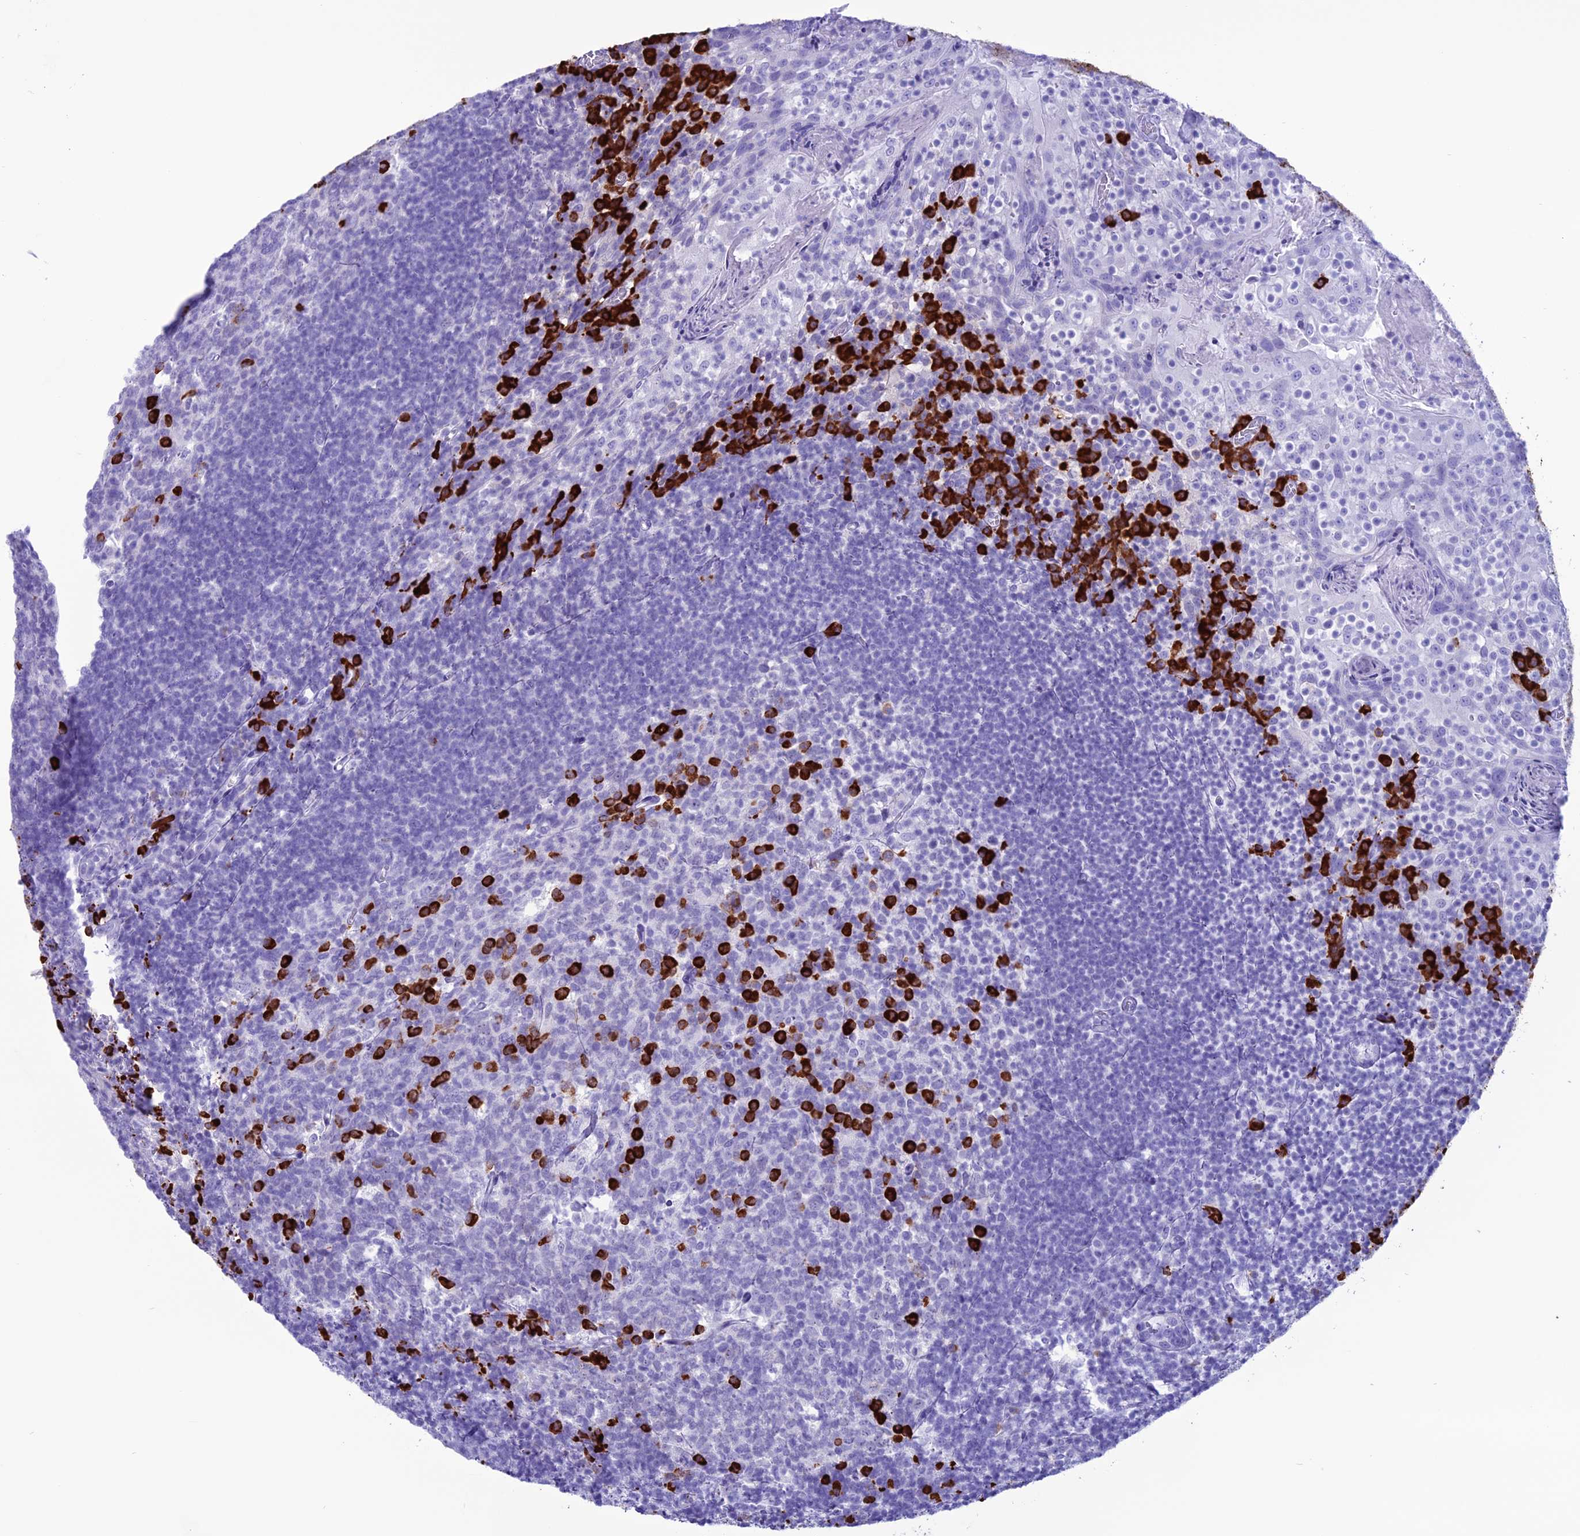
{"staining": {"intensity": "strong", "quantity": "<25%", "location": "cytoplasmic/membranous"}, "tissue": "tonsil", "cell_type": "Germinal center cells", "image_type": "normal", "snomed": [{"axis": "morphology", "description": "Normal tissue, NOS"}, {"axis": "topography", "description": "Tonsil"}], "caption": "Protein staining demonstrates strong cytoplasmic/membranous staining in about <25% of germinal center cells in benign tonsil.", "gene": "MZB1", "patient": {"sex": "female", "age": 10}}